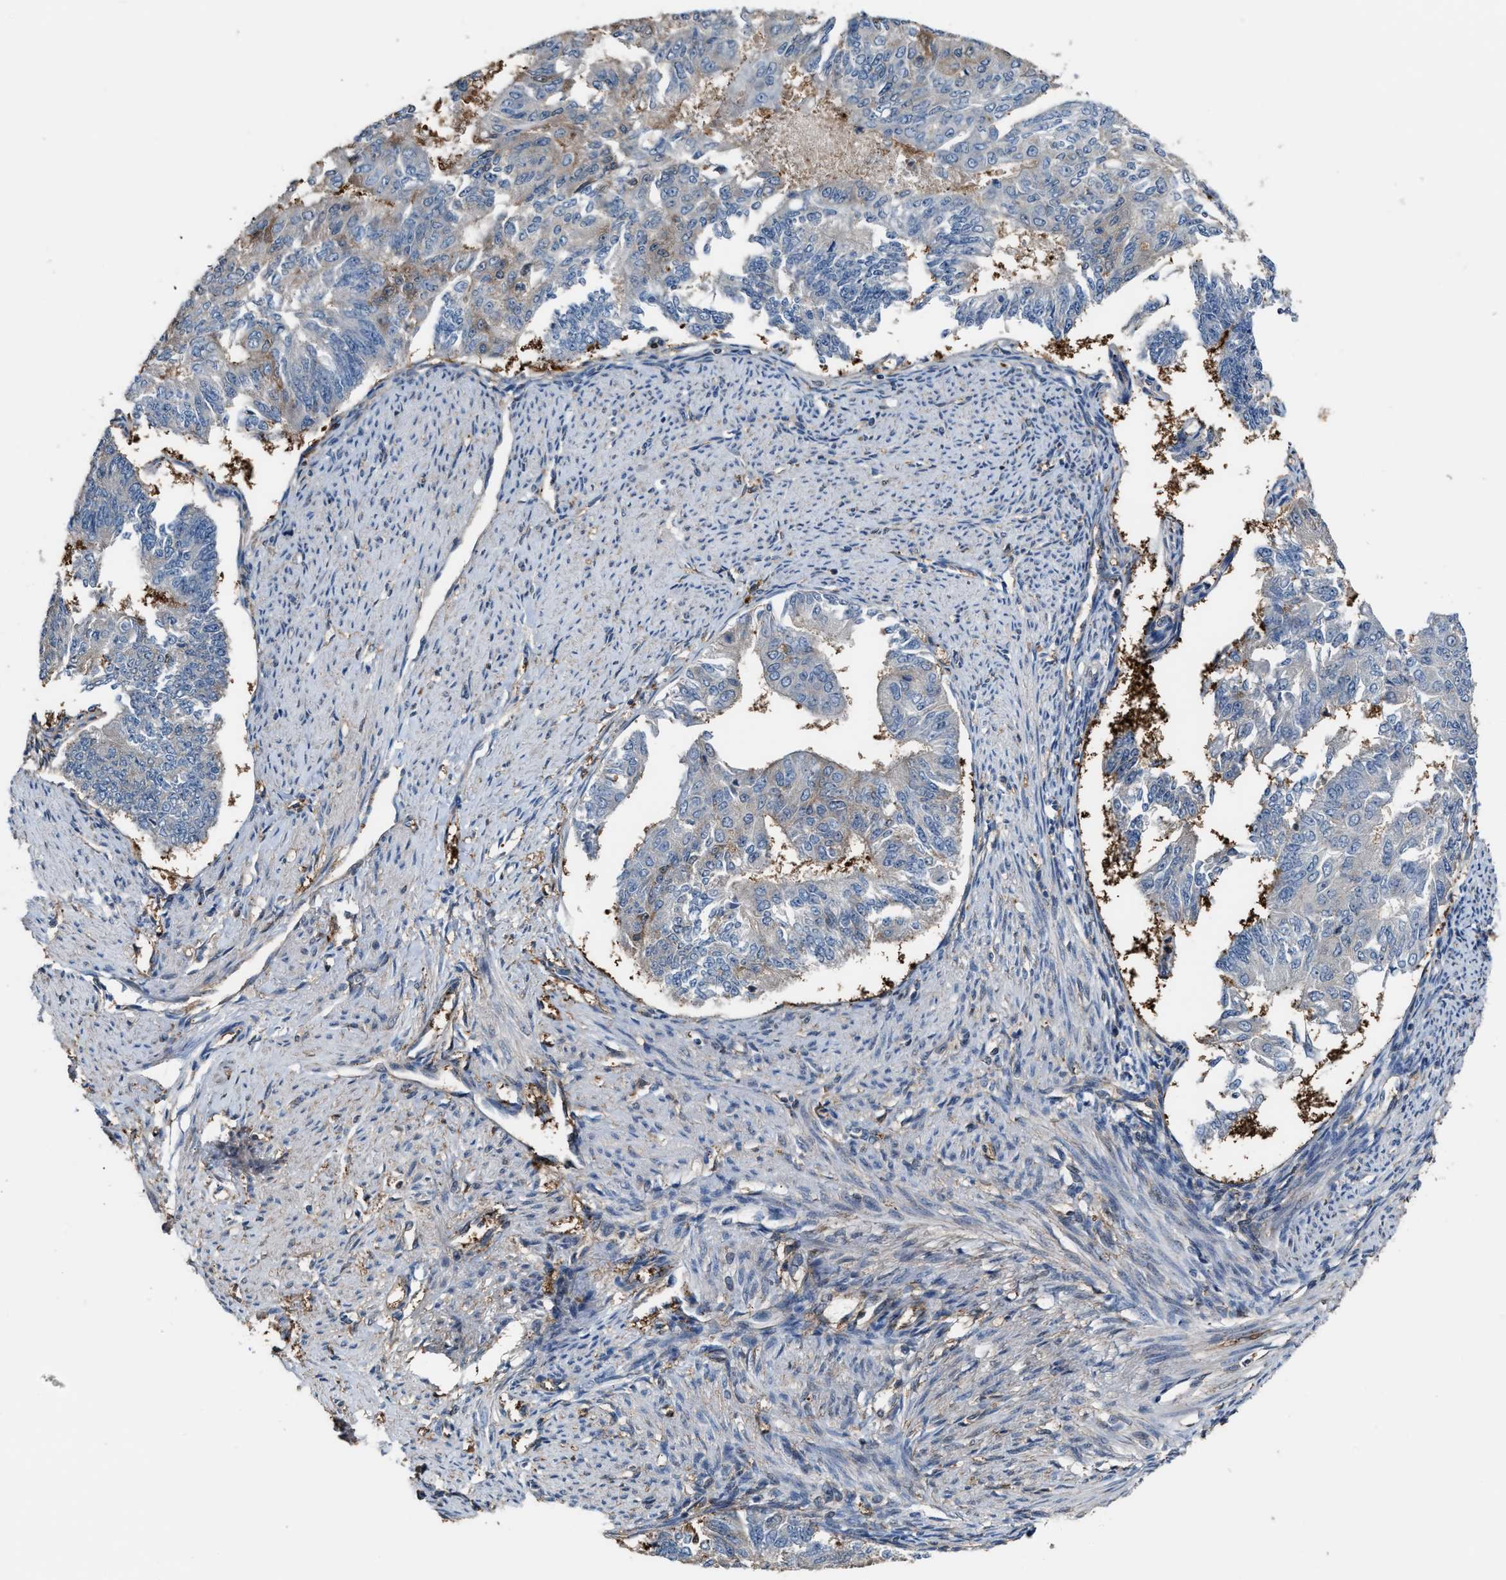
{"staining": {"intensity": "negative", "quantity": "none", "location": "none"}, "tissue": "endometrial cancer", "cell_type": "Tumor cells", "image_type": "cancer", "snomed": [{"axis": "morphology", "description": "Adenocarcinoma, NOS"}, {"axis": "topography", "description": "Endometrium"}], "caption": "This is an immunohistochemistry (IHC) image of human adenocarcinoma (endometrial). There is no expression in tumor cells.", "gene": "MTPN", "patient": {"sex": "female", "age": 32}}